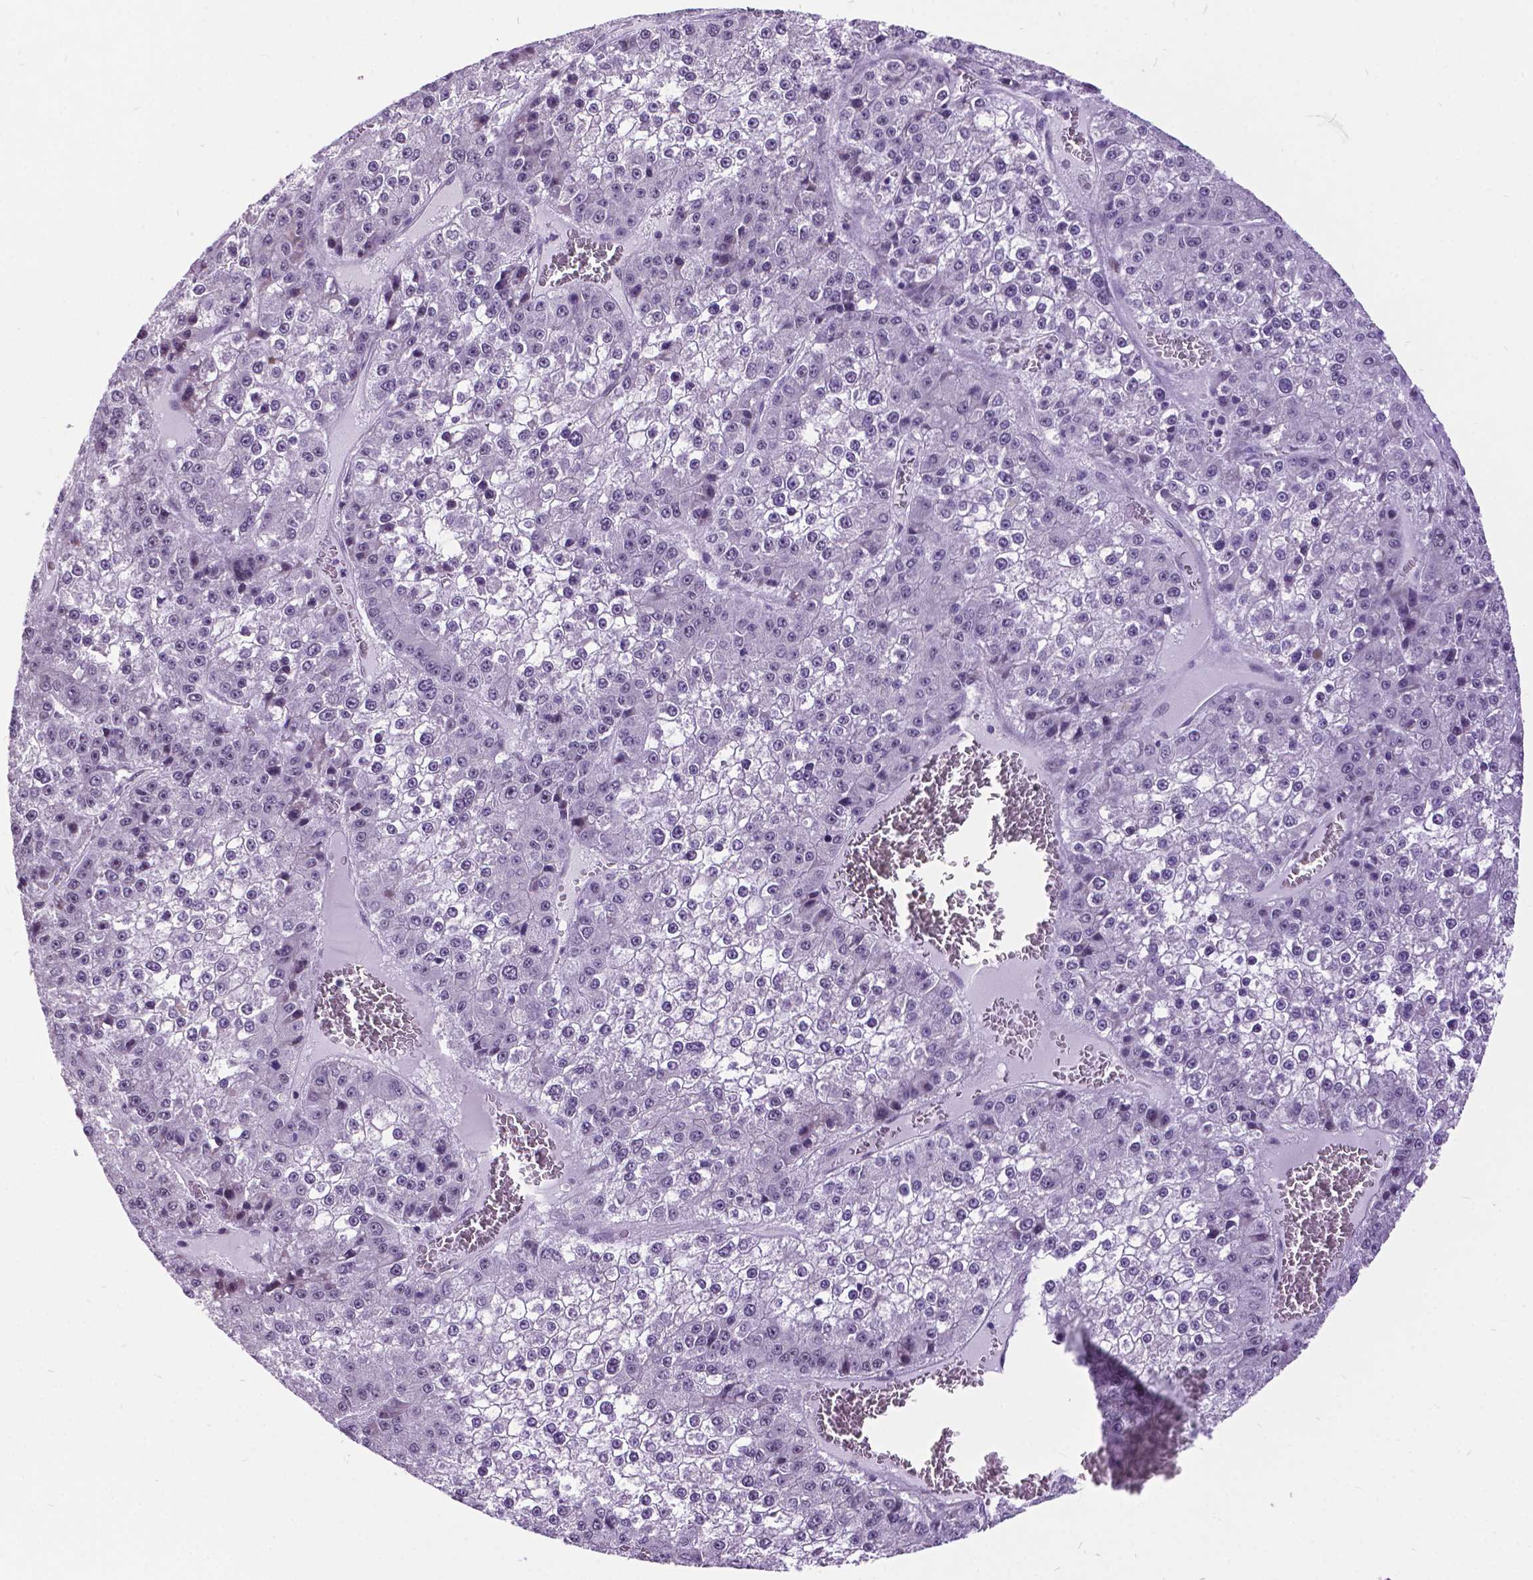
{"staining": {"intensity": "negative", "quantity": "none", "location": "none"}, "tissue": "liver cancer", "cell_type": "Tumor cells", "image_type": "cancer", "snomed": [{"axis": "morphology", "description": "Carcinoma, Hepatocellular, NOS"}, {"axis": "topography", "description": "Liver"}], "caption": "There is no significant positivity in tumor cells of liver hepatocellular carcinoma.", "gene": "DPF3", "patient": {"sex": "female", "age": 73}}